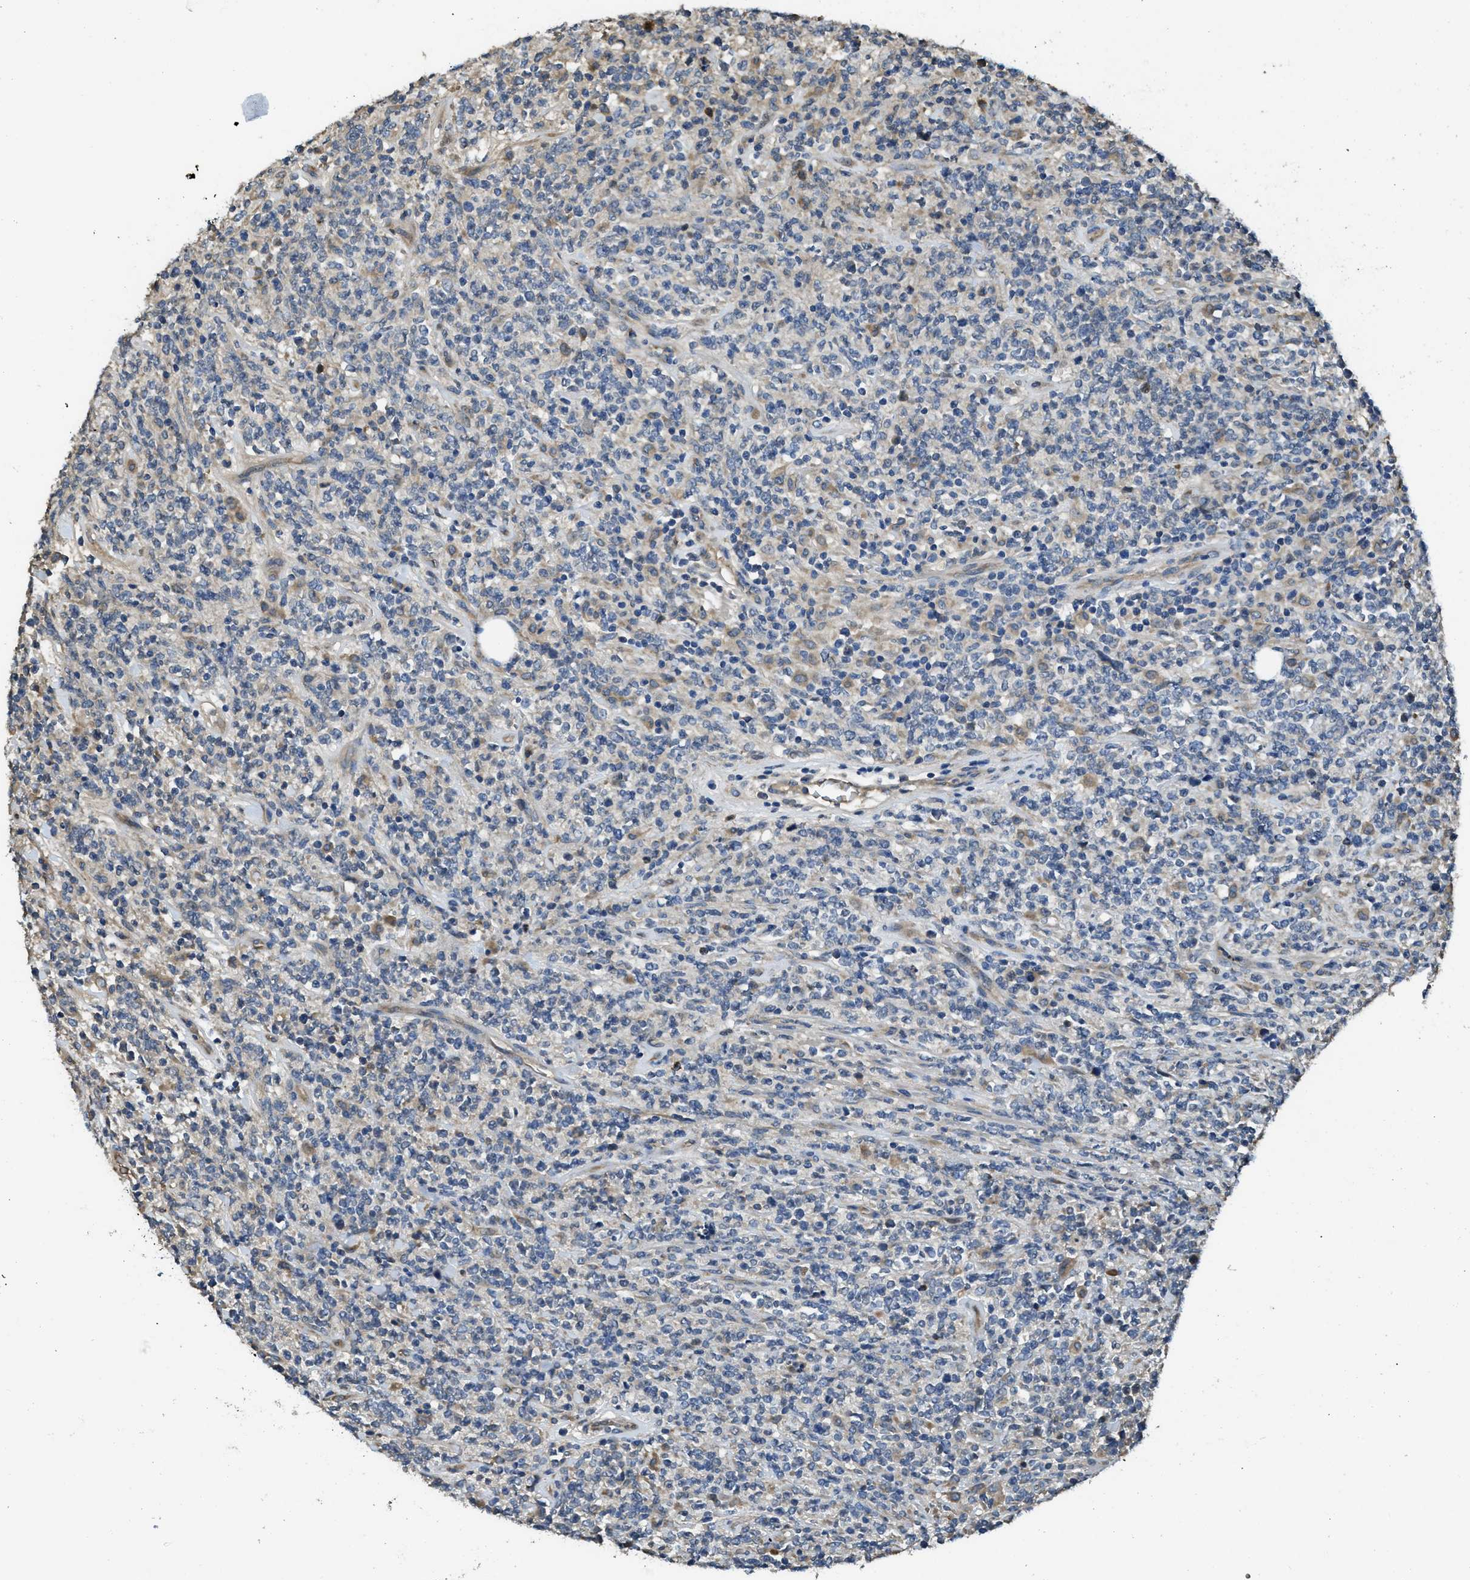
{"staining": {"intensity": "negative", "quantity": "none", "location": "none"}, "tissue": "lymphoma", "cell_type": "Tumor cells", "image_type": "cancer", "snomed": [{"axis": "morphology", "description": "Malignant lymphoma, non-Hodgkin's type, High grade"}, {"axis": "topography", "description": "Soft tissue"}], "caption": "IHC histopathology image of neoplastic tissue: human lymphoma stained with DAB shows no significant protein positivity in tumor cells.", "gene": "RIPK2", "patient": {"sex": "male", "age": 18}}